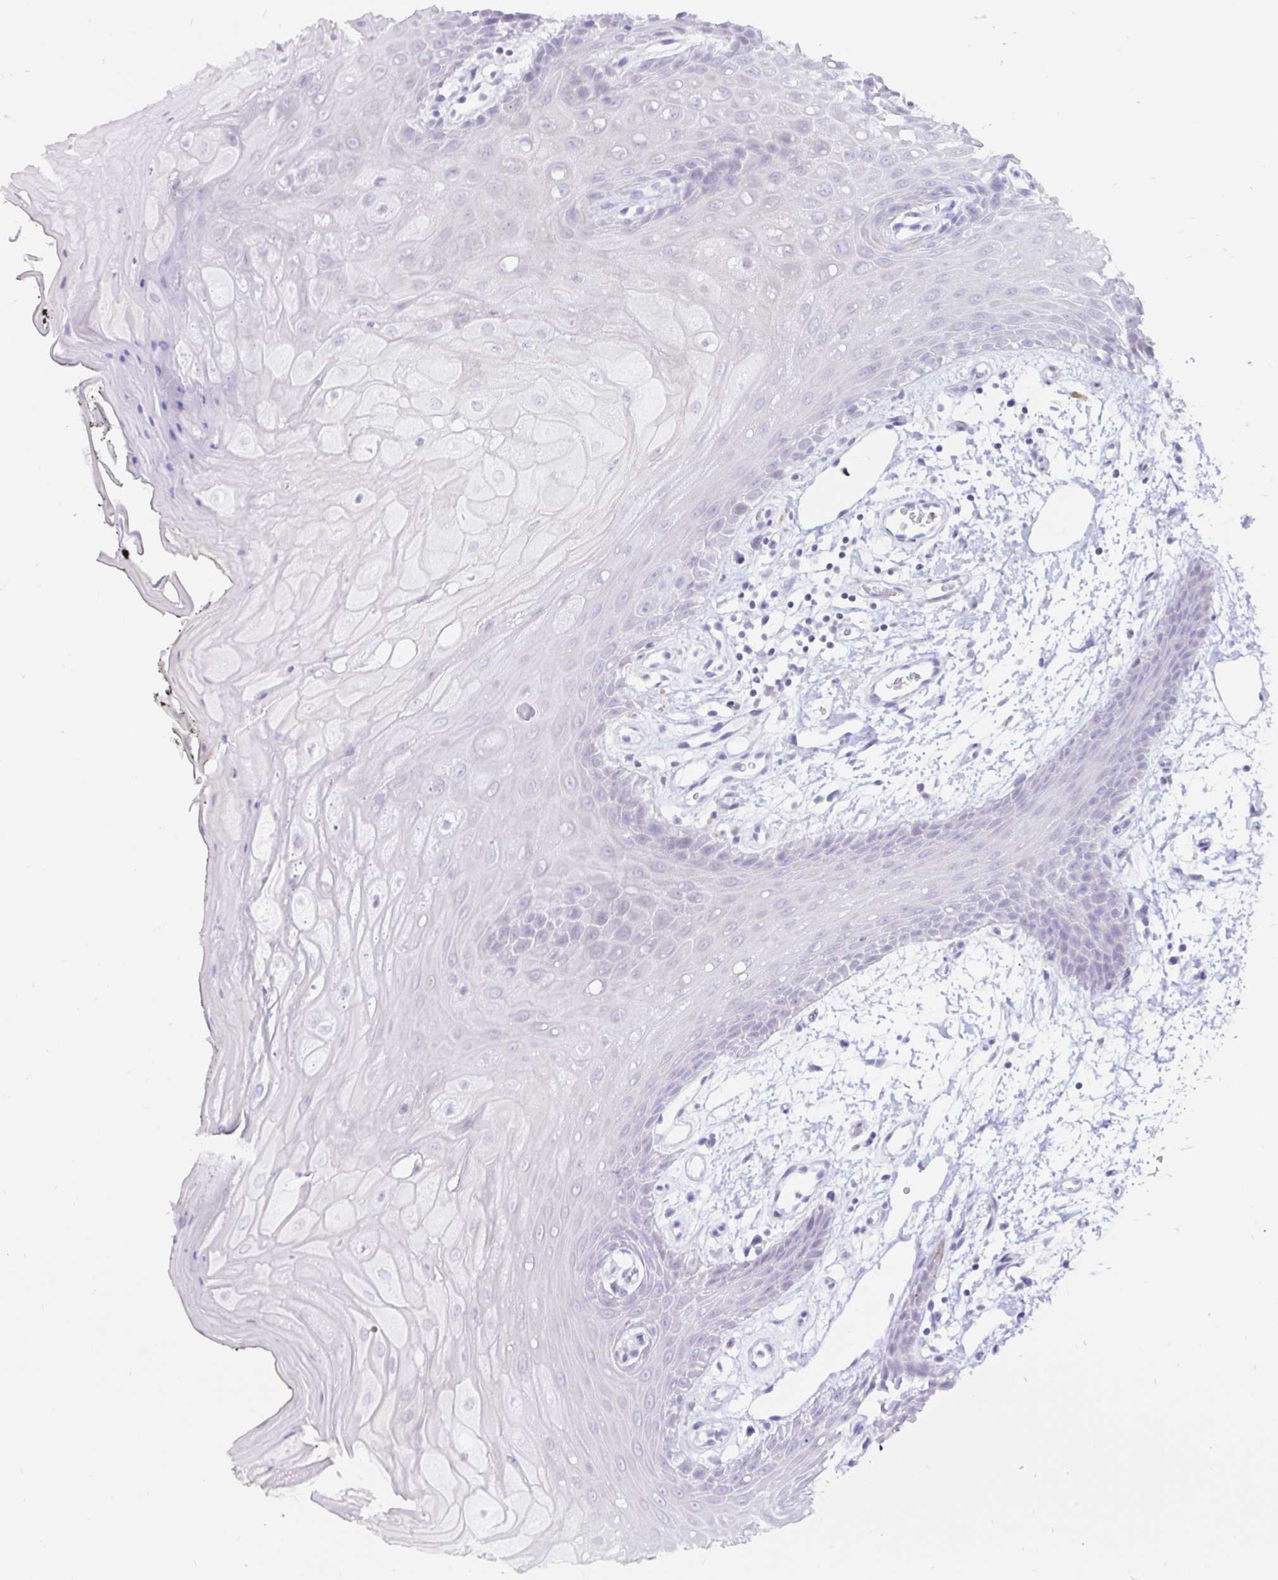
{"staining": {"intensity": "negative", "quantity": "none", "location": "none"}, "tissue": "oral mucosa", "cell_type": "Squamous epithelial cells", "image_type": "normal", "snomed": [{"axis": "morphology", "description": "Normal tissue, NOS"}, {"axis": "topography", "description": "Oral tissue"}, {"axis": "topography", "description": "Tounge, NOS"}], "caption": "Oral mucosa stained for a protein using IHC exhibits no staining squamous epithelial cells.", "gene": "BEST1", "patient": {"sex": "female", "age": 59}}